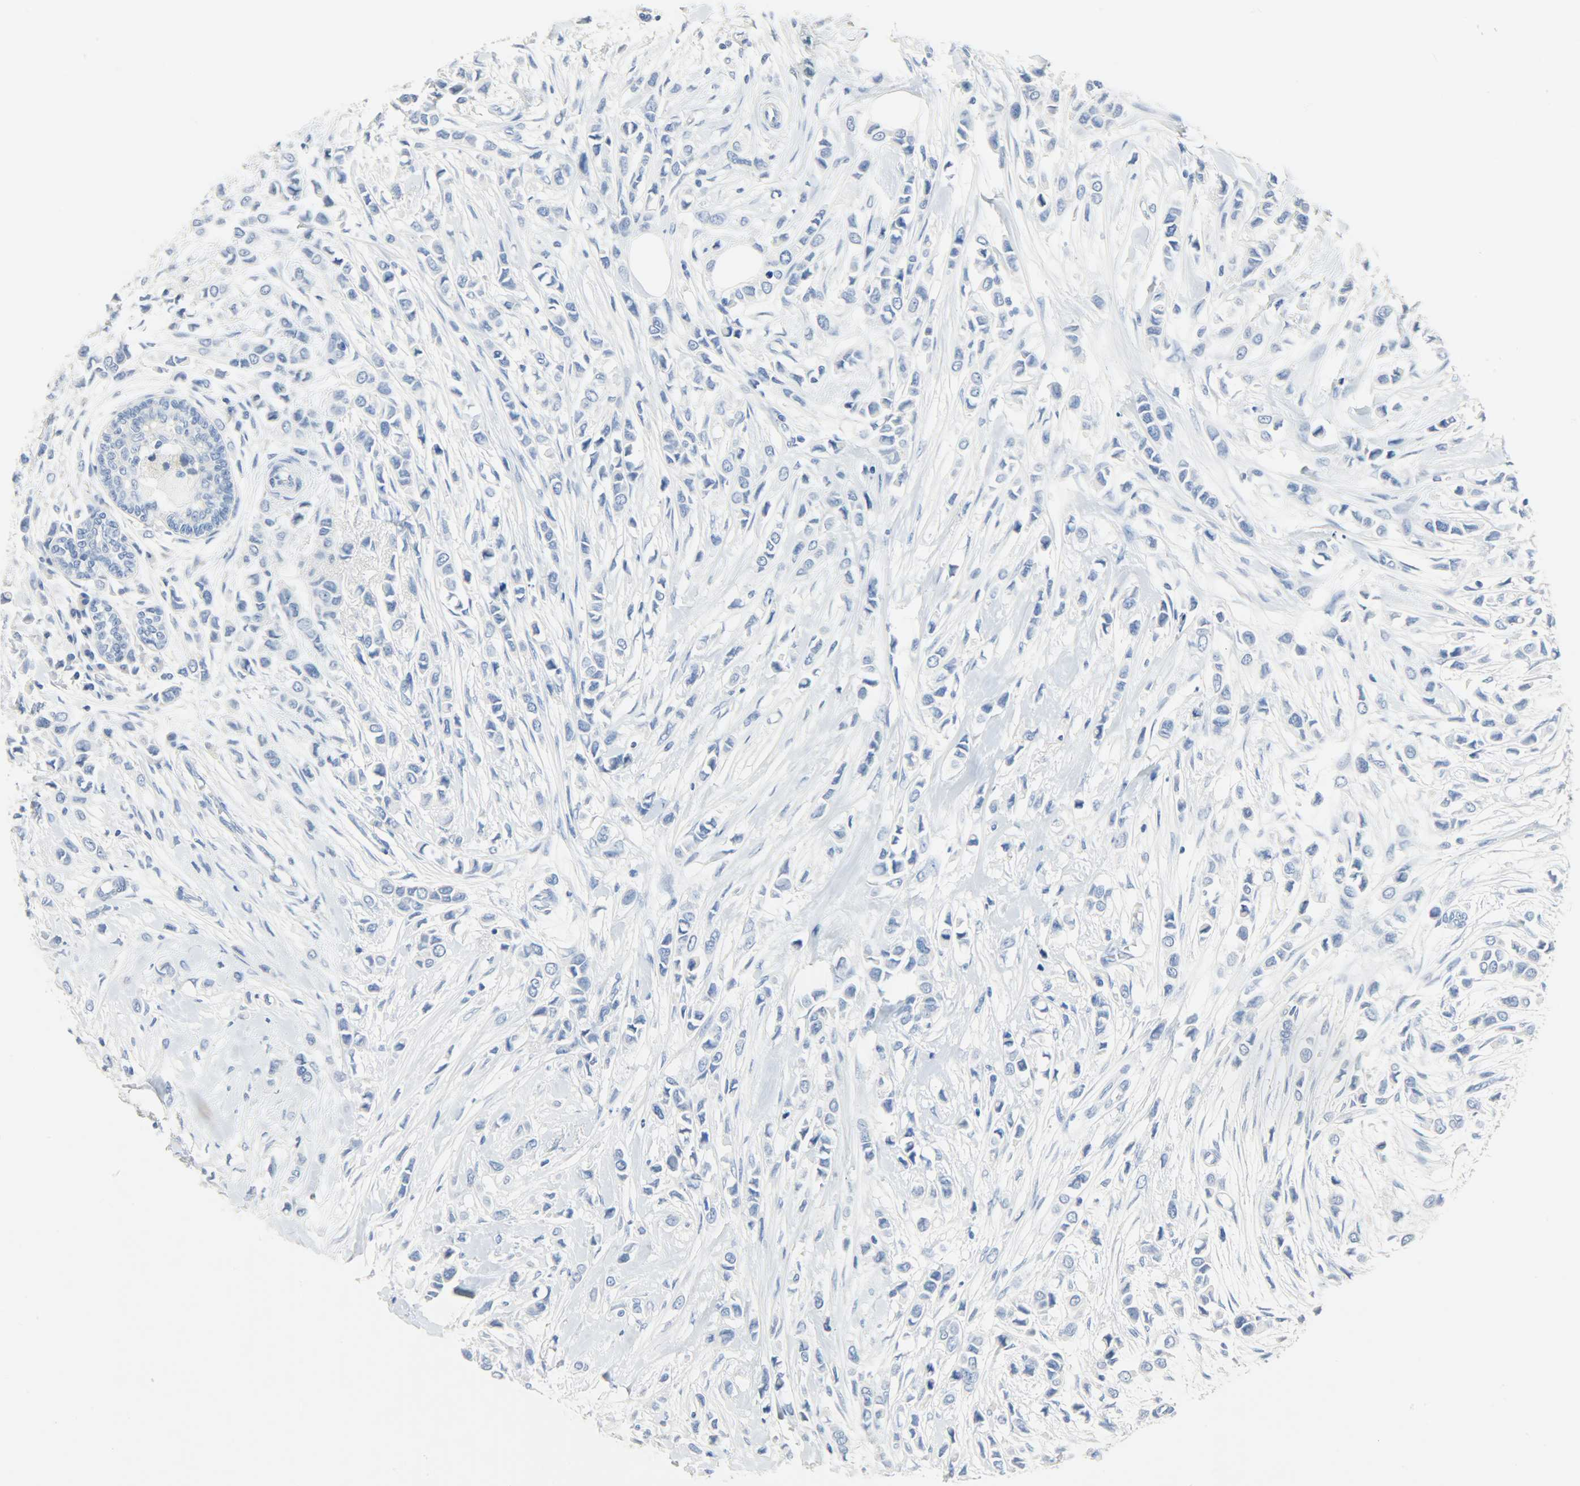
{"staining": {"intensity": "negative", "quantity": "none", "location": "none"}, "tissue": "breast cancer", "cell_type": "Tumor cells", "image_type": "cancer", "snomed": [{"axis": "morphology", "description": "Lobular carcinoma"}, {"axis": "topography", "description": "Breast"}], "caption": "An IHC histopathology image of lobular carcinoma (breast) is shown. There is no staining in tumor cells of lobular carcinoma (breast). (DAB IHC with hematoxylin counter stain).", "gene": "CRP", "patient": {"sex": "female", "age": 51}}